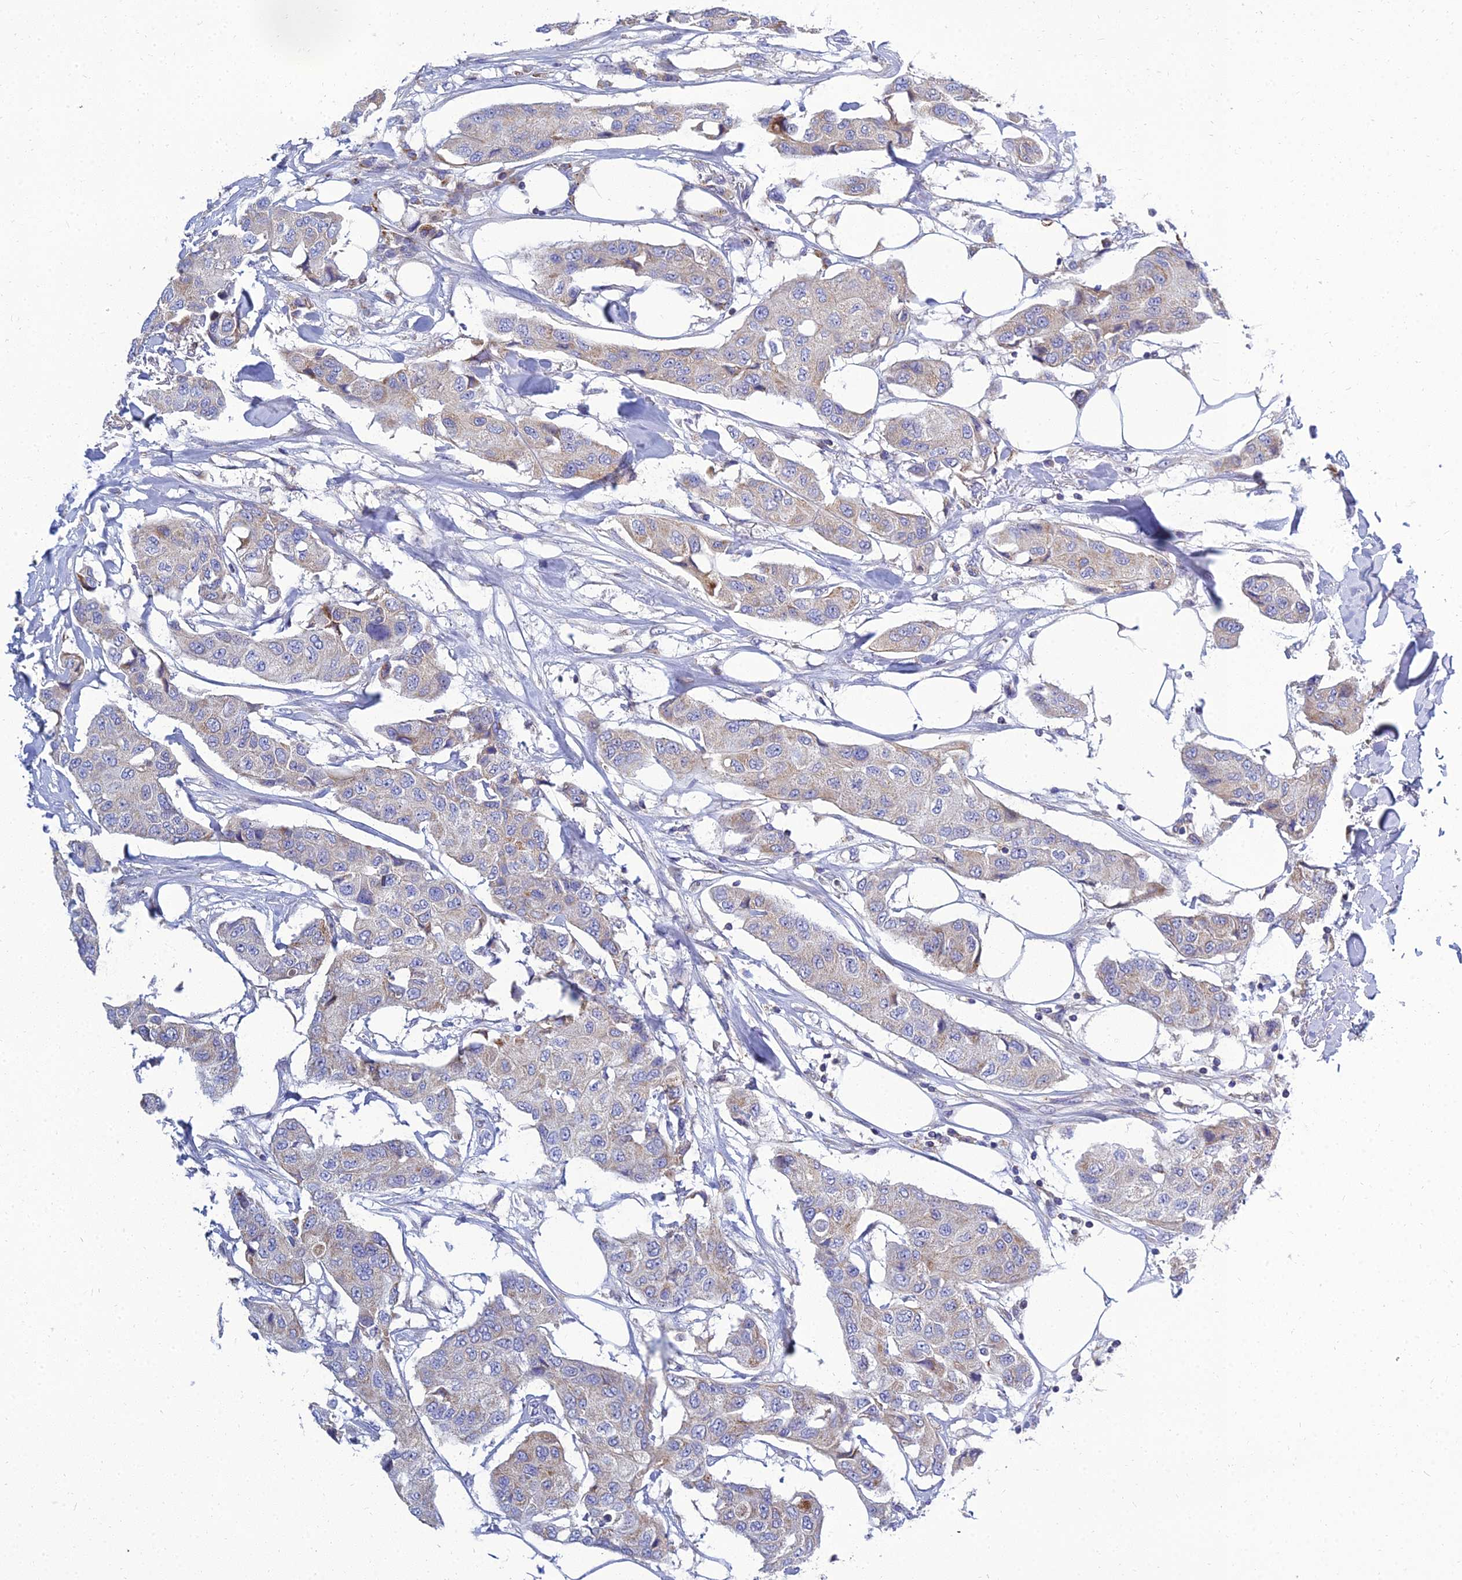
{"staining": {"intensity": "weak", "quantity": "<25%", "location": "cytoplasmic/membranous"}, "tissue": "breast cancer", "cell_type": "Tumor cells", "image_type": "cancer", "snomed": [{"axis": "morphology", "description": "Duct carcinoma"}, {"axis": "topography", "description": "Breast"}], "caption": "The photomicrograph reveals no staining of tumor cells in breast cancer (invasive ductal carcinoma).", "gene": "NPY", "patient": {"sex": "female", "age": 80}}